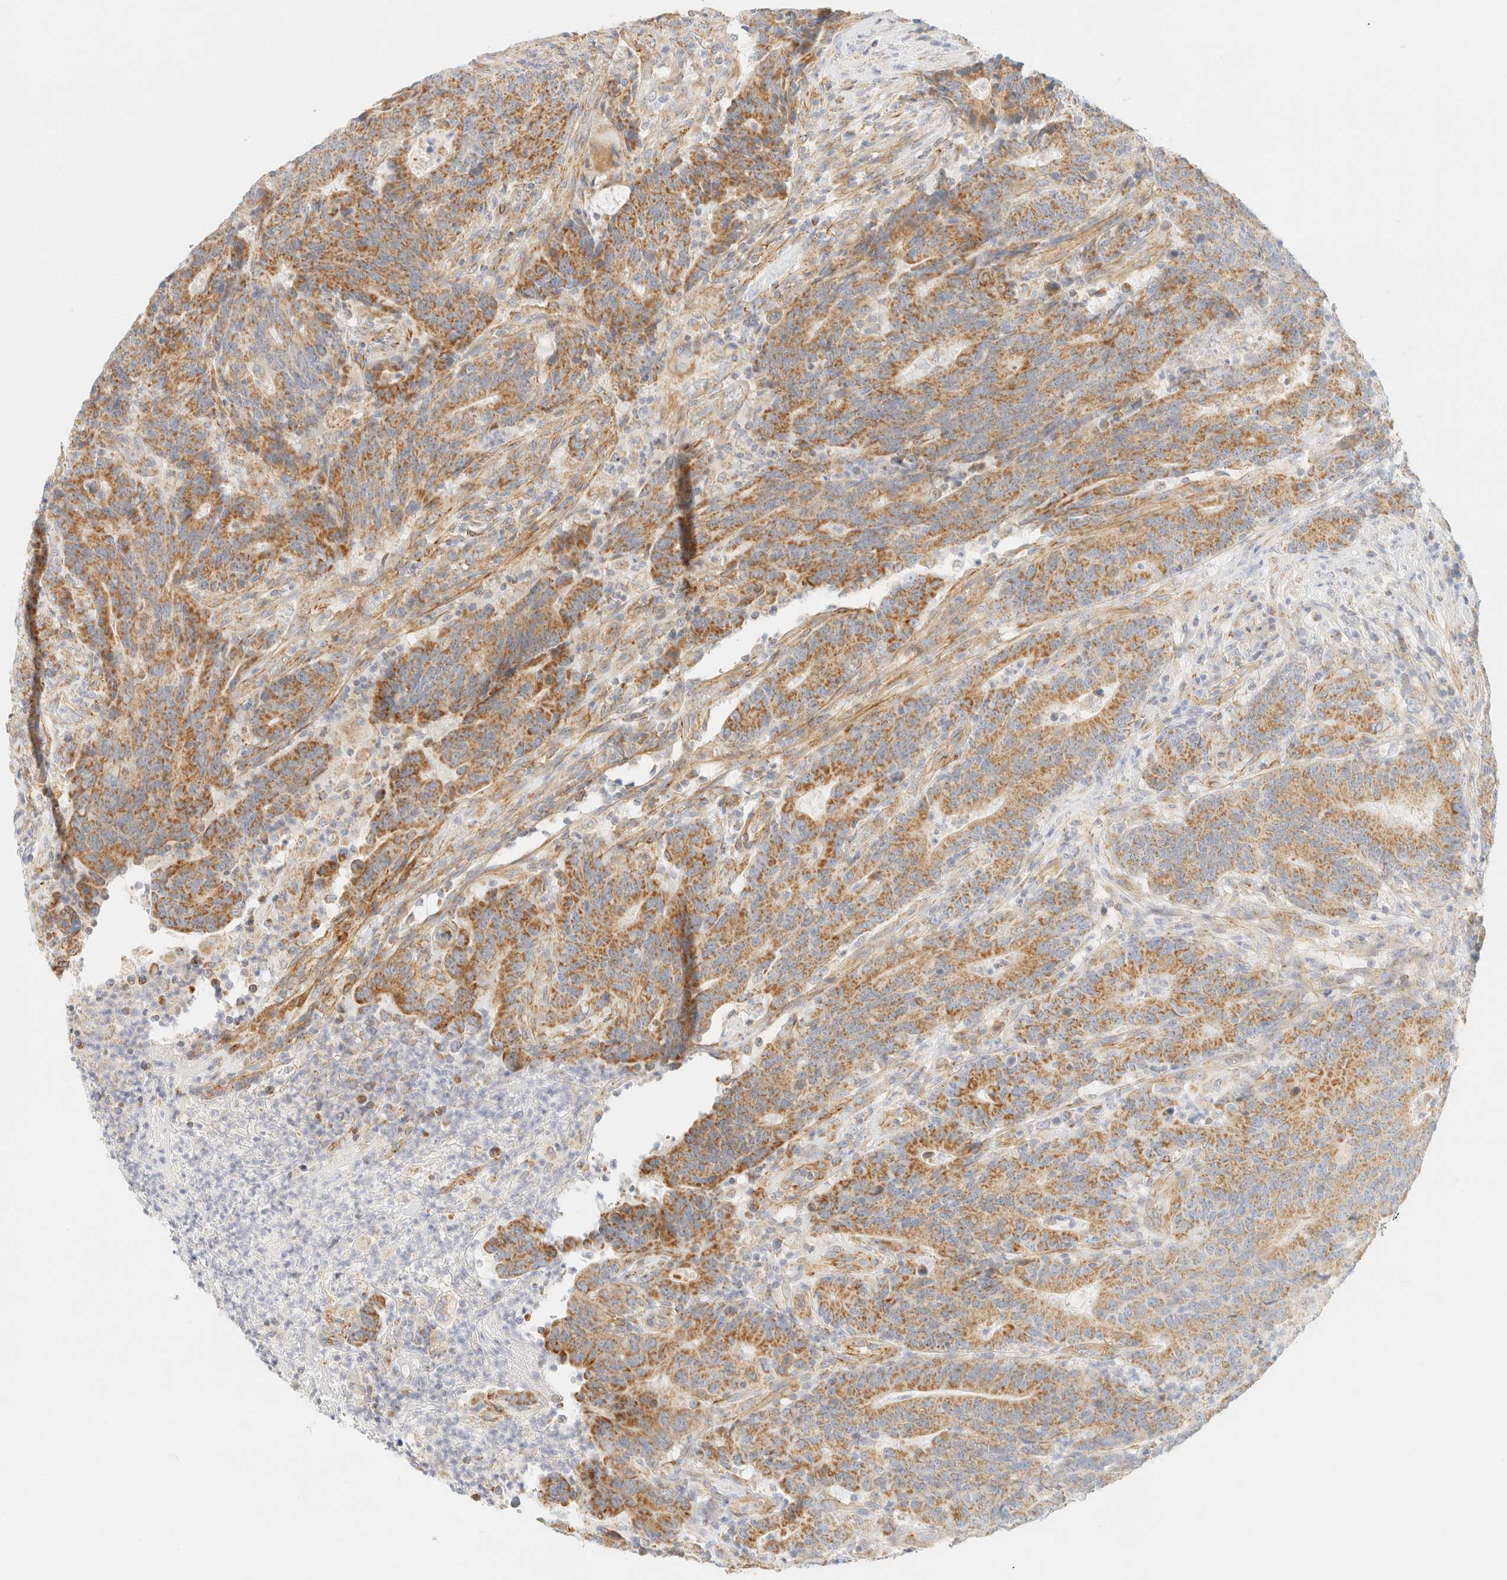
{"staining": {"intensity": "moderate", "quantity": ">75%", "location": "cytoplasmic/membranous"}, "tissue": "colorectal cancer", "cell_type": "Tumor cells", "image_type": "cancer", "snomed": [{"axis": "morphology", "description": "Normal tissue, NOS"}, {"axis": "morphology", "description": "Adenocarcinoma, NOS"}, {"axis": "topography", "description": "Colon"}], "caption": "Brown immunohistochemical staining in colorectal cancer (adenocarcinoma) displays moderate cytoplasmic/membranous staining in about >75% of tumor cells.", "gene": "MRM3", "patient": {"sex": "female", "age": 75}}